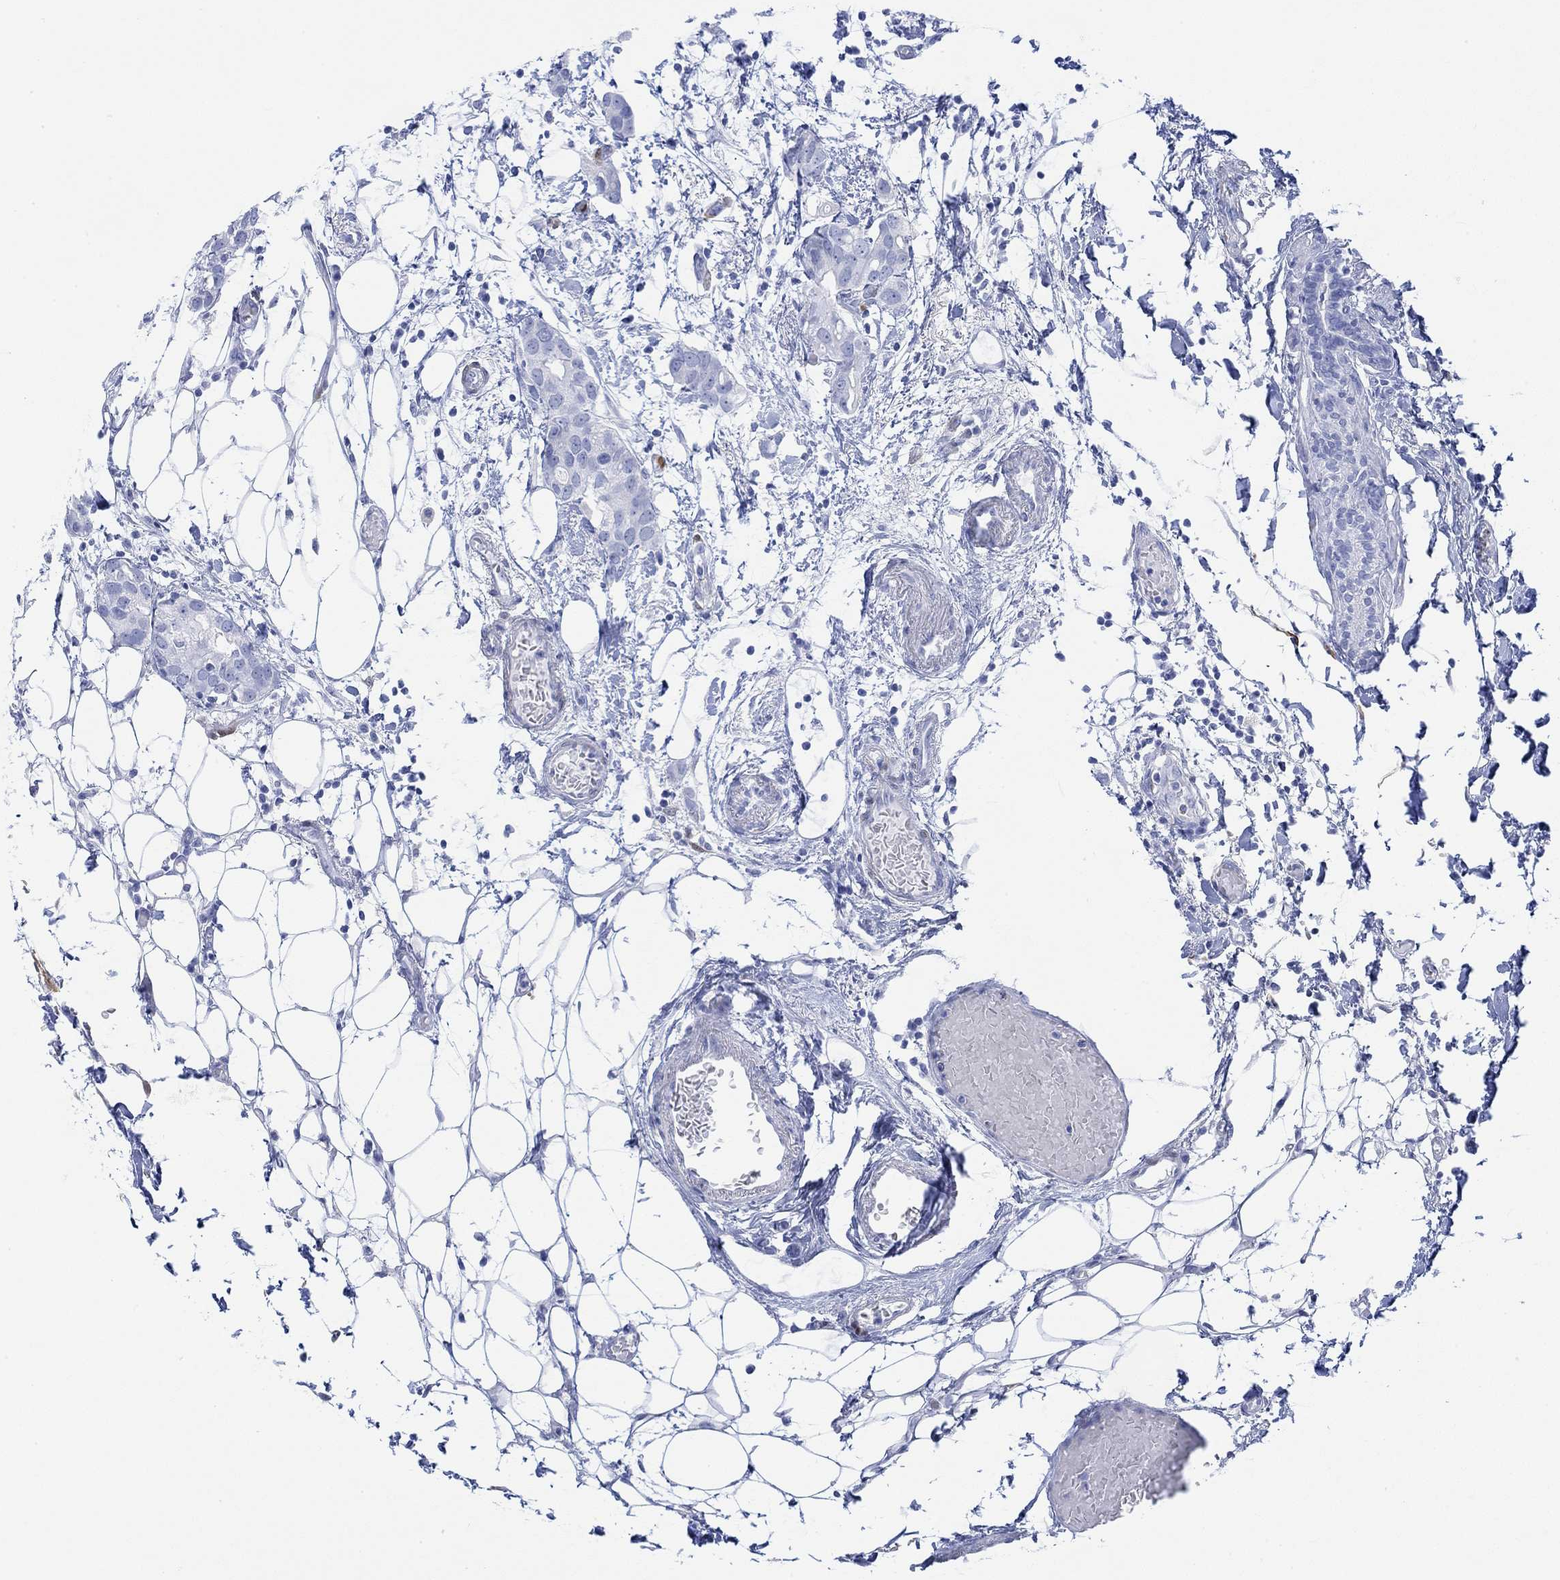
{"staining": {"intensity": "negative", "quantity": "none", "location": "none"}, "tissue": "breast cancer", "cell_type": "Tumor cells", "image_type": "cancer", "snomed": [{"axis": "morphology", "description": "Duct carcinoma"}, {"axis": "topography", "description": "Breast"}], "caption": "This image is of breast cancer stained with IHC to label a protein in brown with the nuclei are counter-stained blue. There is no expression in tumor cells.", "gene": "TPPP3", "patient": {"sex": "female", "age": 83}}